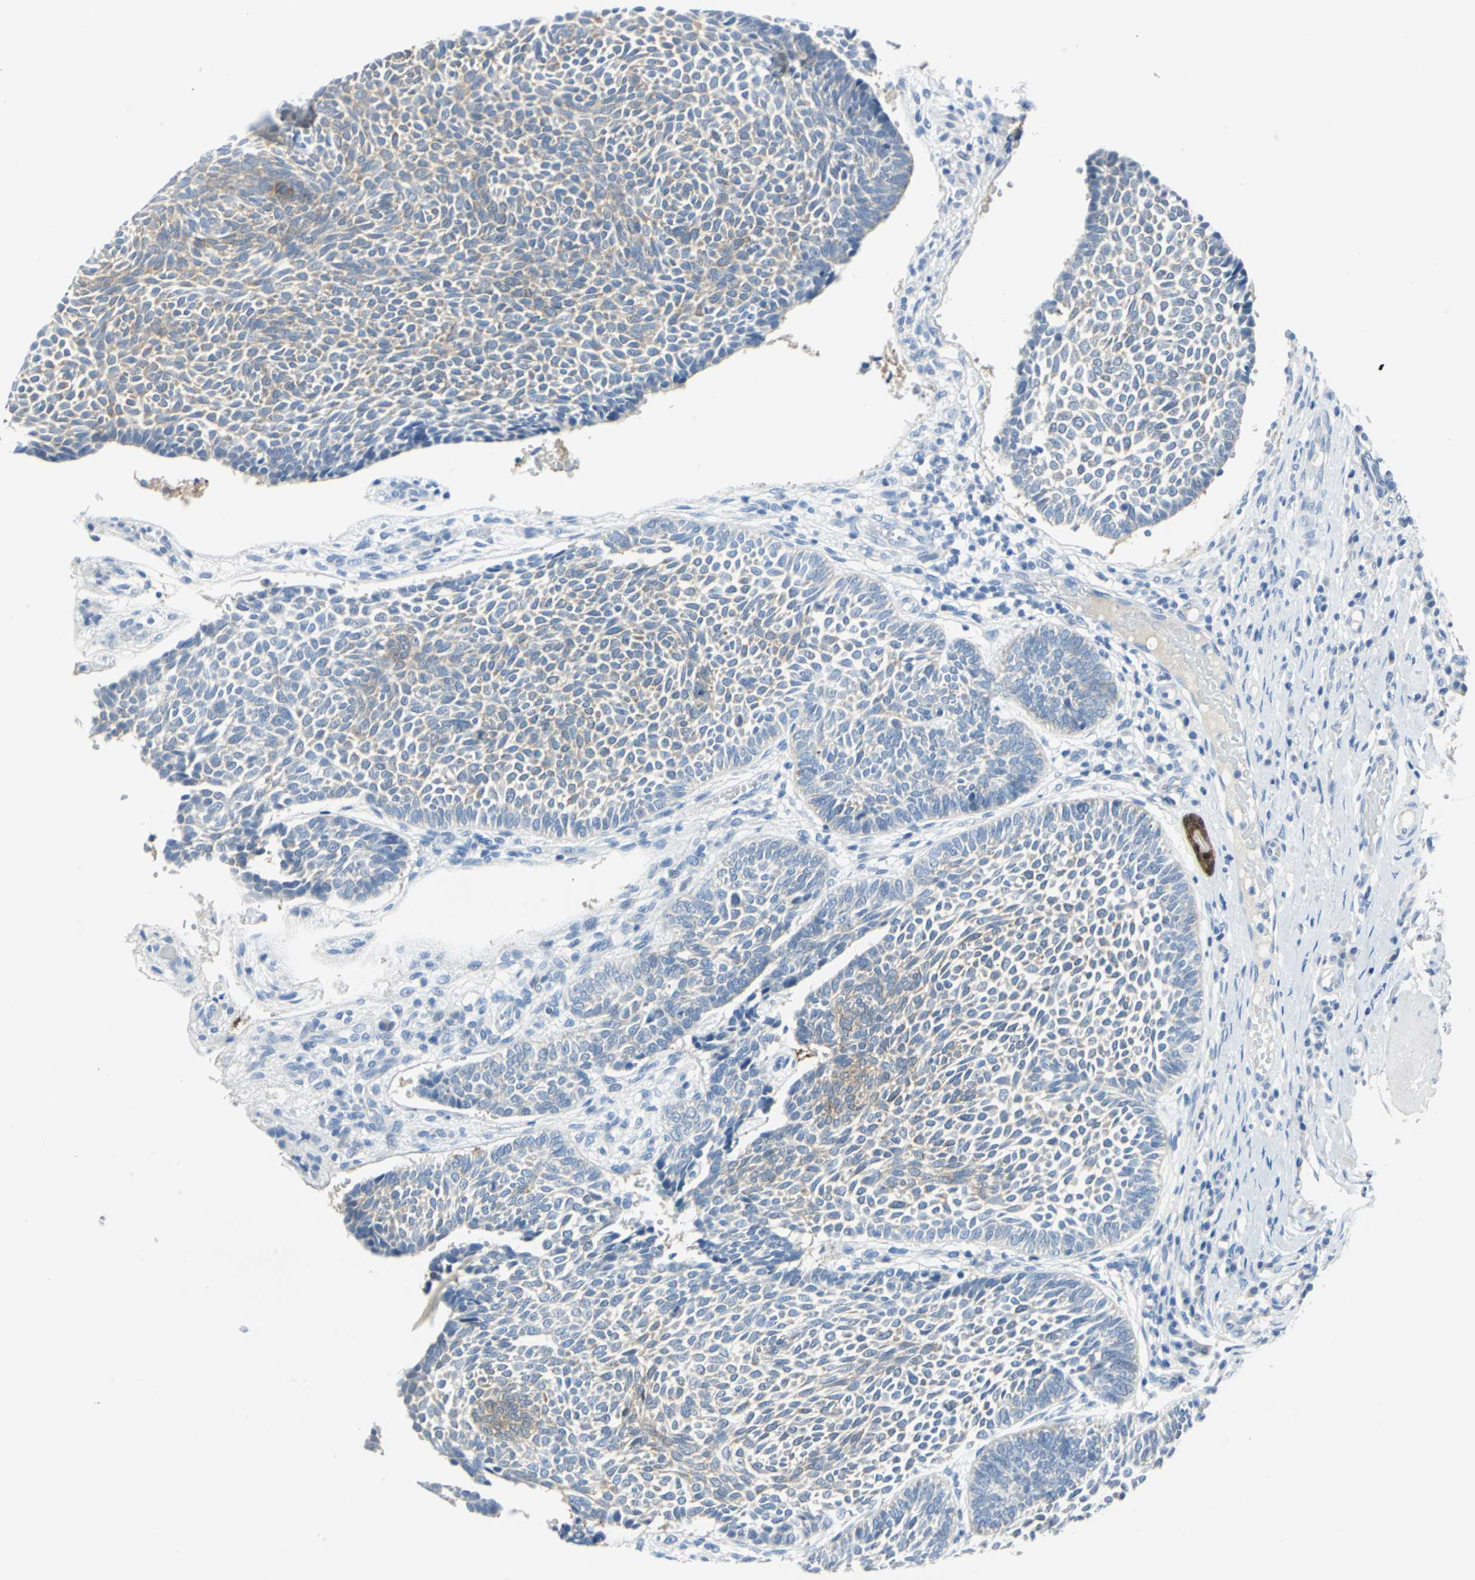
{"staining": {"intensity": "weak", "quantity": "25%-75%", "location": "cytoplasmic/membranous"}, "tissue": "skin cancer", "cell_type": "Tumor cells", "image_type": "cancer", "snomed": [{"axis": "morphology", "description": "Normal tissue, NOS"}, {"axis": "morphology", "description": "Basal cell carcinoma"}, {"axis": "topography", "description": "Skin"}], "caption": "Basal cell carcinoma (skin) stained for a protein (brown) displays weak cytoplasmic/membranous positive staining in about 25%-75% of tumor cells.", "gene": "SFN", "patient": {"sex": "male", "age": 87}}